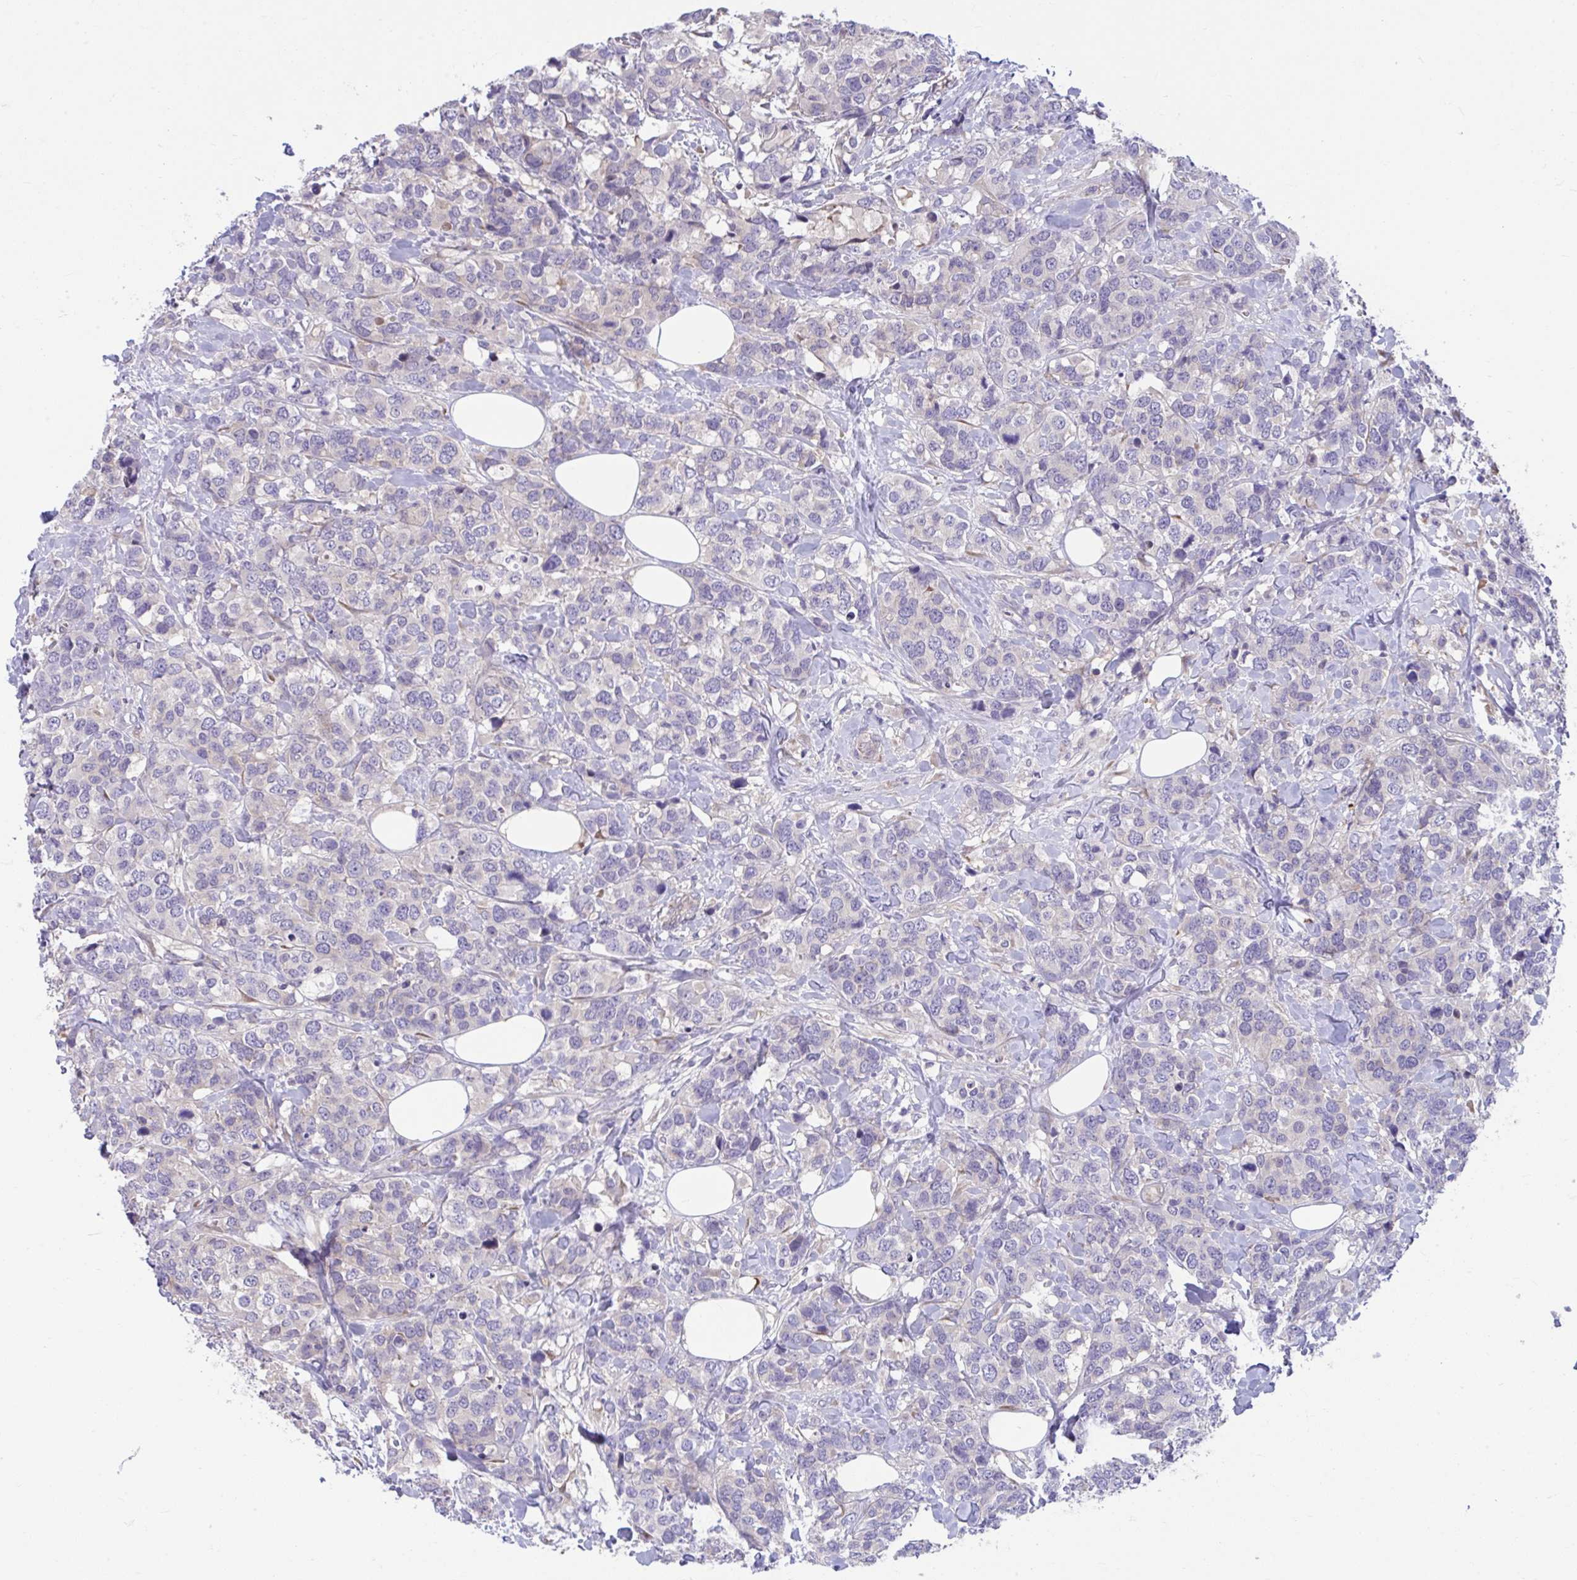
{"staining": {"intensity": "negative", "quantity": "none", "location": "none"}, "tissue": "breast cancer", "cell_type": "Tumor cells", "image_type": "cancer", "snomed": [{"axis": "morphology", "description": "Lobular carcinoma"}, {"axis": "topography", "description": "Breast"}], "caption": "A histopathology image of human breast cancer is negative for staining in tumor cells. The staining is performed using DAB brown chromogen with nuclei counter-stained in using hematoxylin.", "gene": "PCDHB7", "patient": {"sex": "female", "age": 59}}